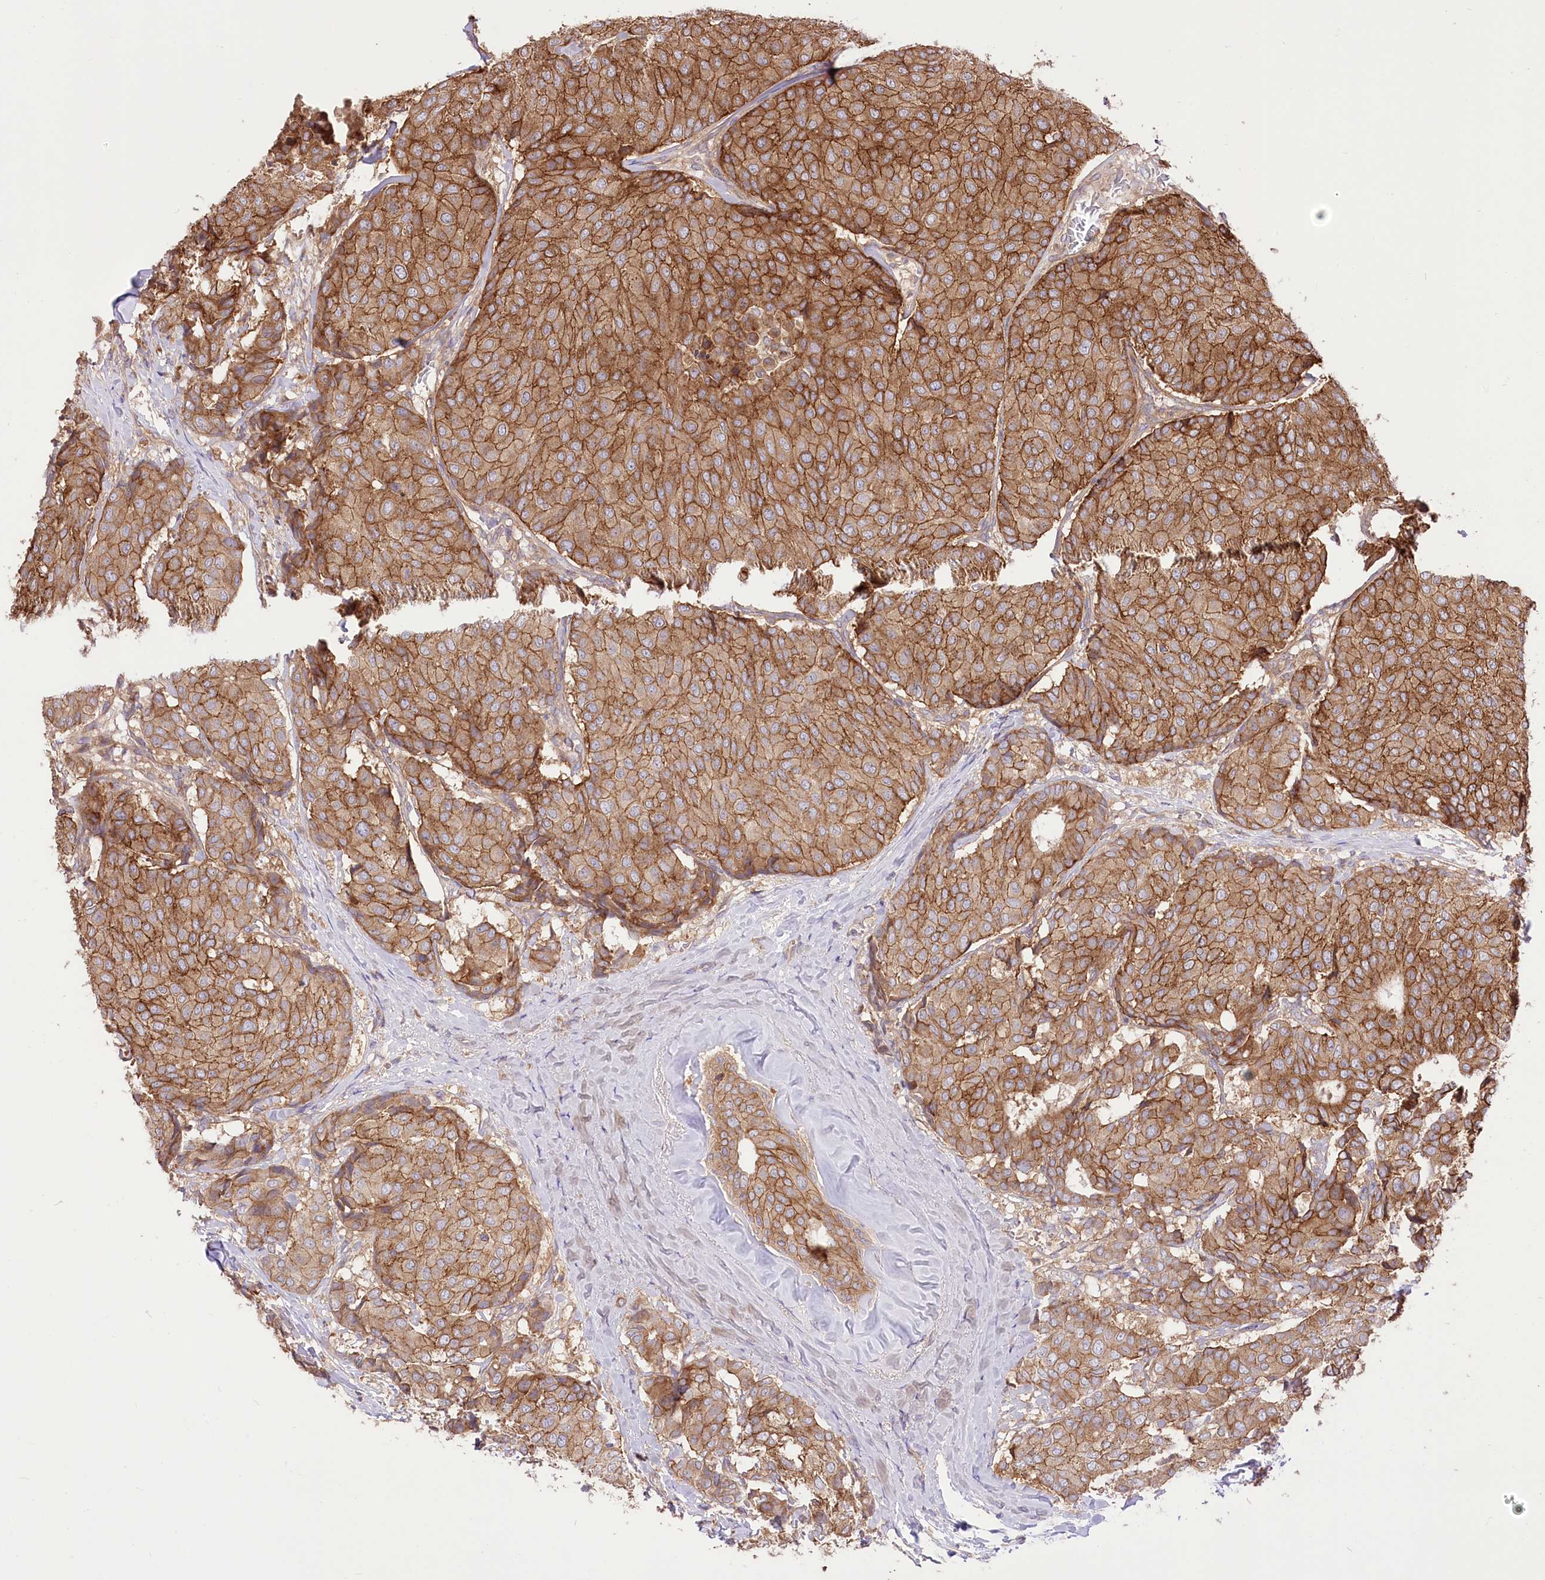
{"staining": {"intensity": "moderate", "quantity": ">75%", "location": "cytoplasmic/membranous"}, "tissue": "breast cancer", "cell_type": "Tumor cells", "image_type": "cancer", "snomed": [{"axis": "morphology", "description": "Duct carcinoma"}, {"axis": "topography", "description": "Breast"}], "caption": "Breast cancer (invasive ductal carcinoma) stained with a protein marker shows moderate staining in tumor cells.", "gene": "XYLB", "patient": {"sex": "female", "age": 75}}